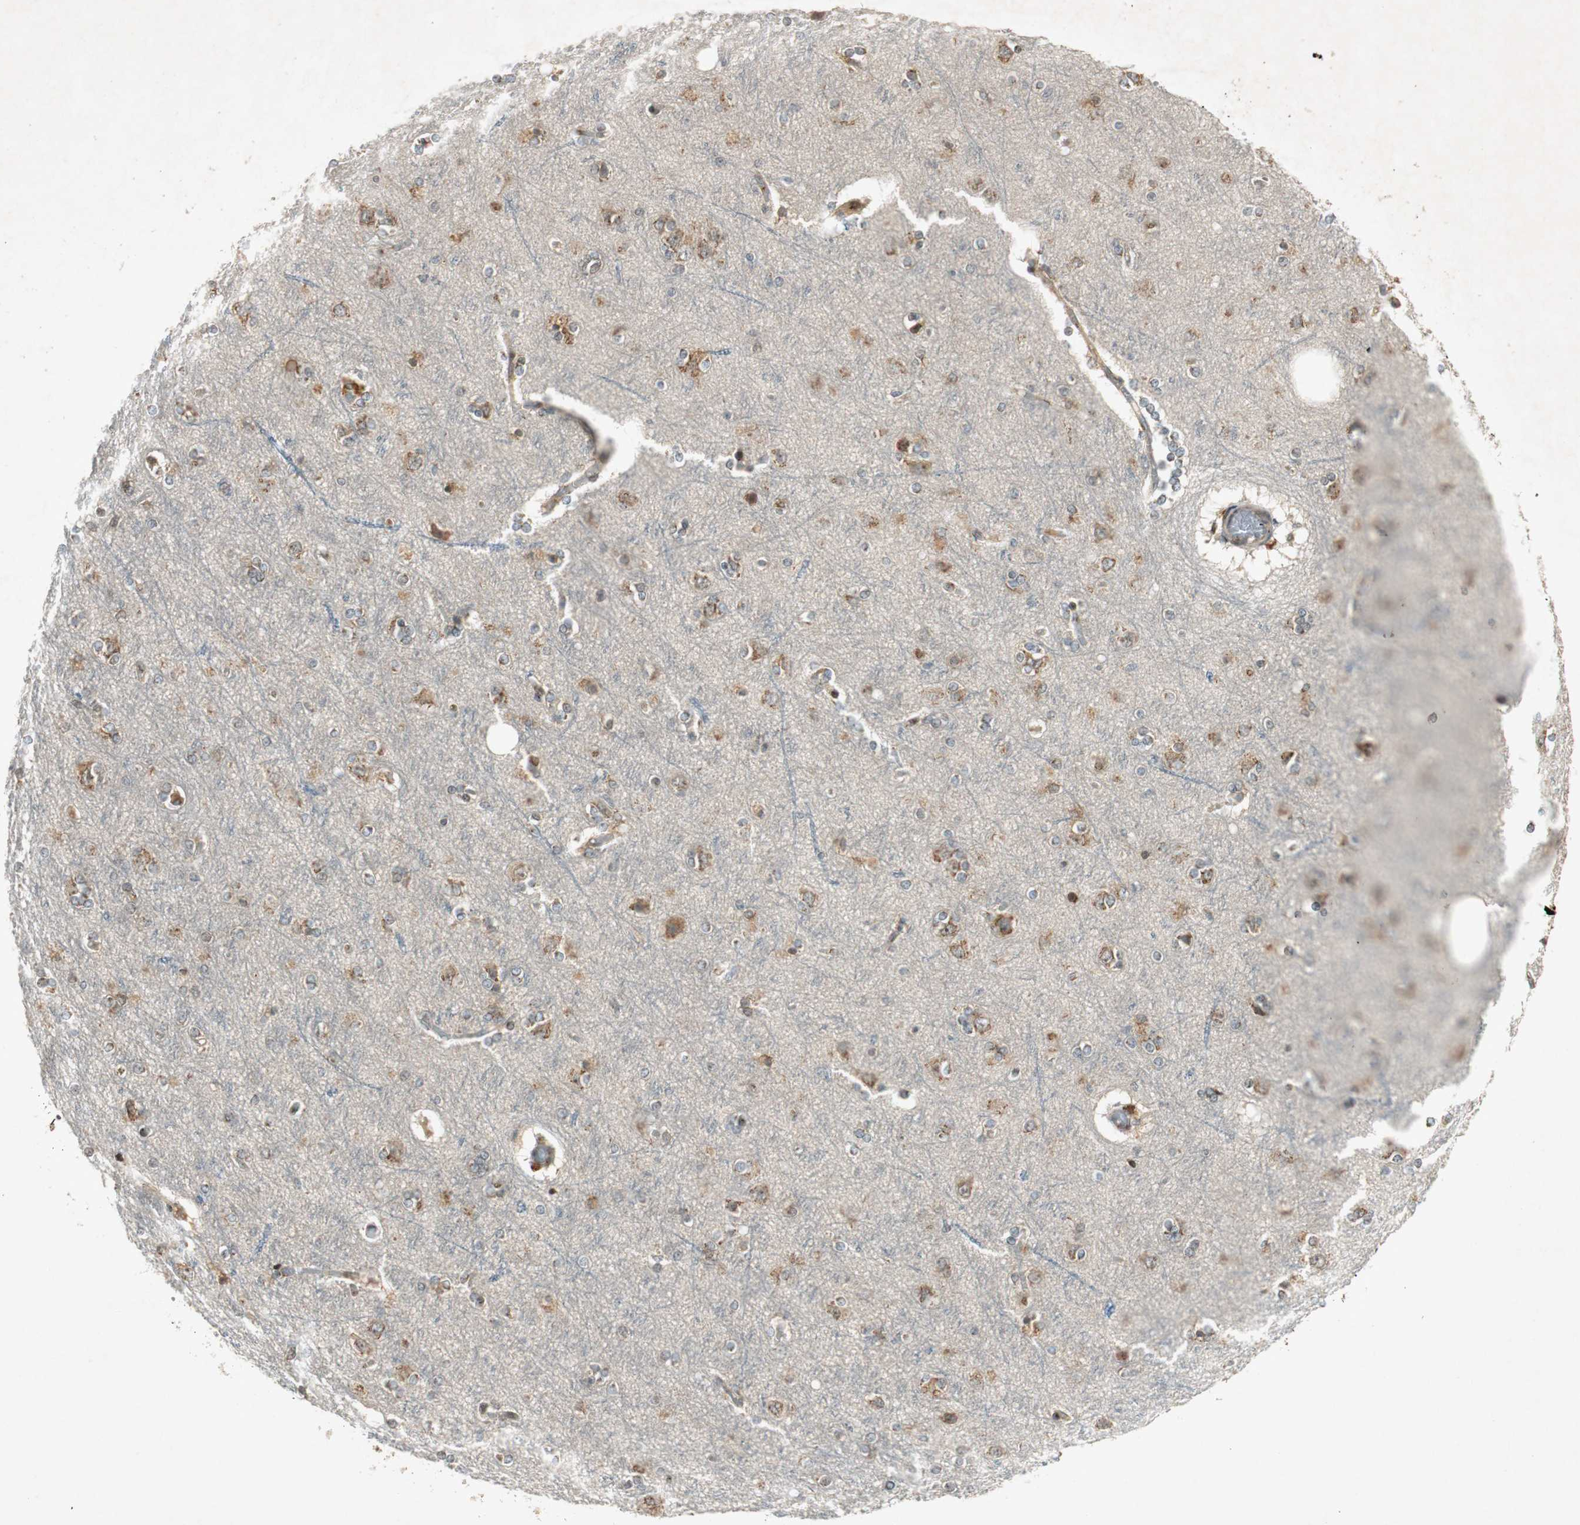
{"staining": {"intensity": "weak", "quantity": "<25%", "location": "cytoplasmic/membranous"}, "tissue": "cerebral cortex", "cell_type": "Endothelial cells", "image_type": "normal", "snomed": [{"axis": "morphology", "description": "Normal tissue, NOS"}, {"axis": "topography", "description": "Cerebral cortex"}], "caption": "DAB (3,3'-diaminobenzidine) immunohistochemical staining of unremarkable human cerebral cortex demonstrates no significant positivity in endothelial cells. The staining is performed using DAB (3,3'-diaminobenzidine) brown chromogen with nuclei counter-stained in using hematoxylin.", "gene": "NEO1", "patient": {"sex": "female", "age": 54}}